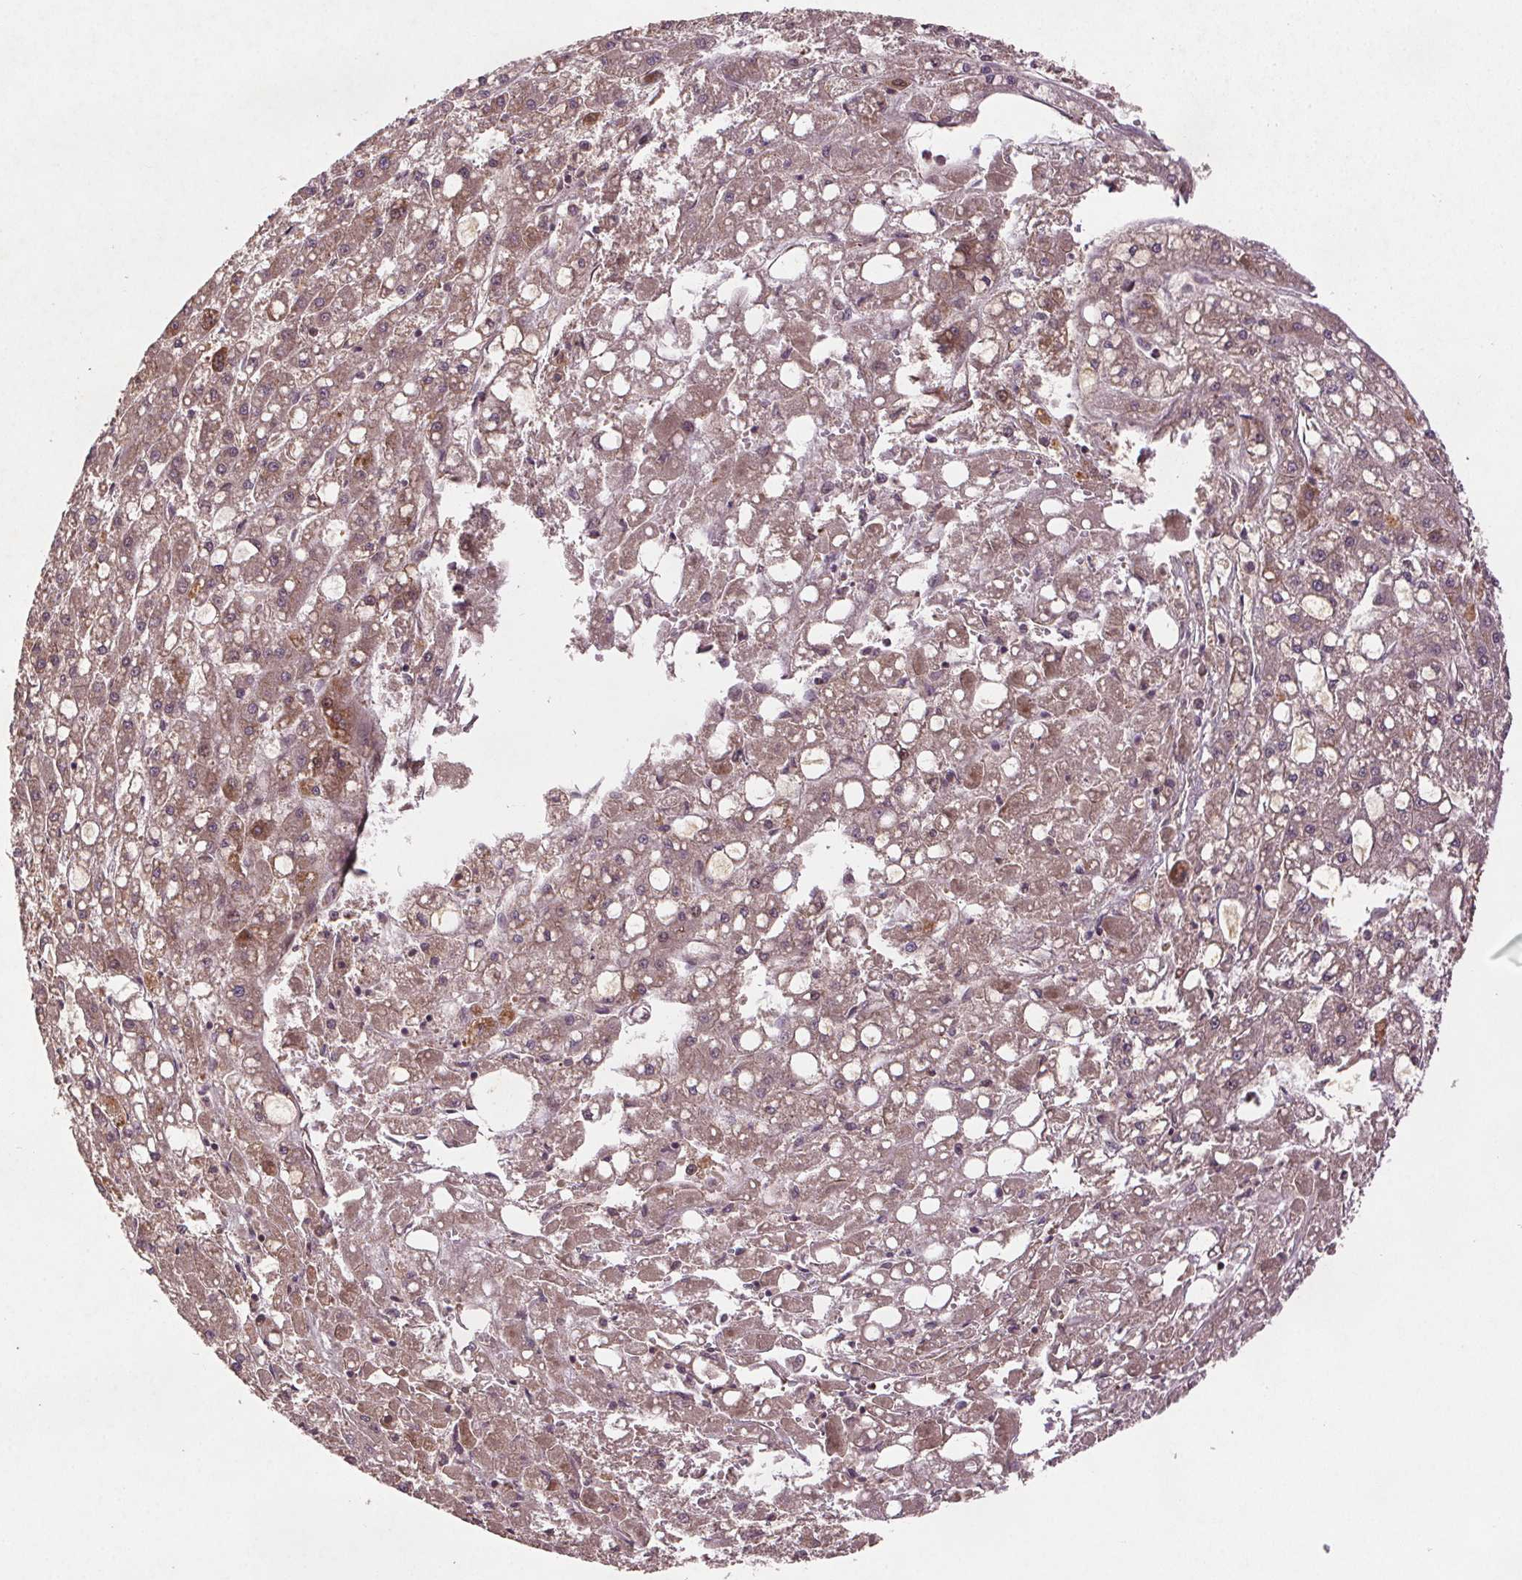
{"staining": {"intensity": "weak", "quantity": "<25%", "location": "cytoplasmic/membranous"}, "tissue": "liver cancer", "cell_type": "Tumor cells", "image_type": "cancer", "snomed": [{"axis": "morphology", "description": "Carcinoma, Hepatocellular, NOS"}, {"axis": "topography", "description": "Liver"}], "caption": "Image shows no significant protein expression in tumor cells of hepatocellular carcinoma (liver).", "gene": "SEC14L2", "patient": {"sex": "male", "age": 67}}